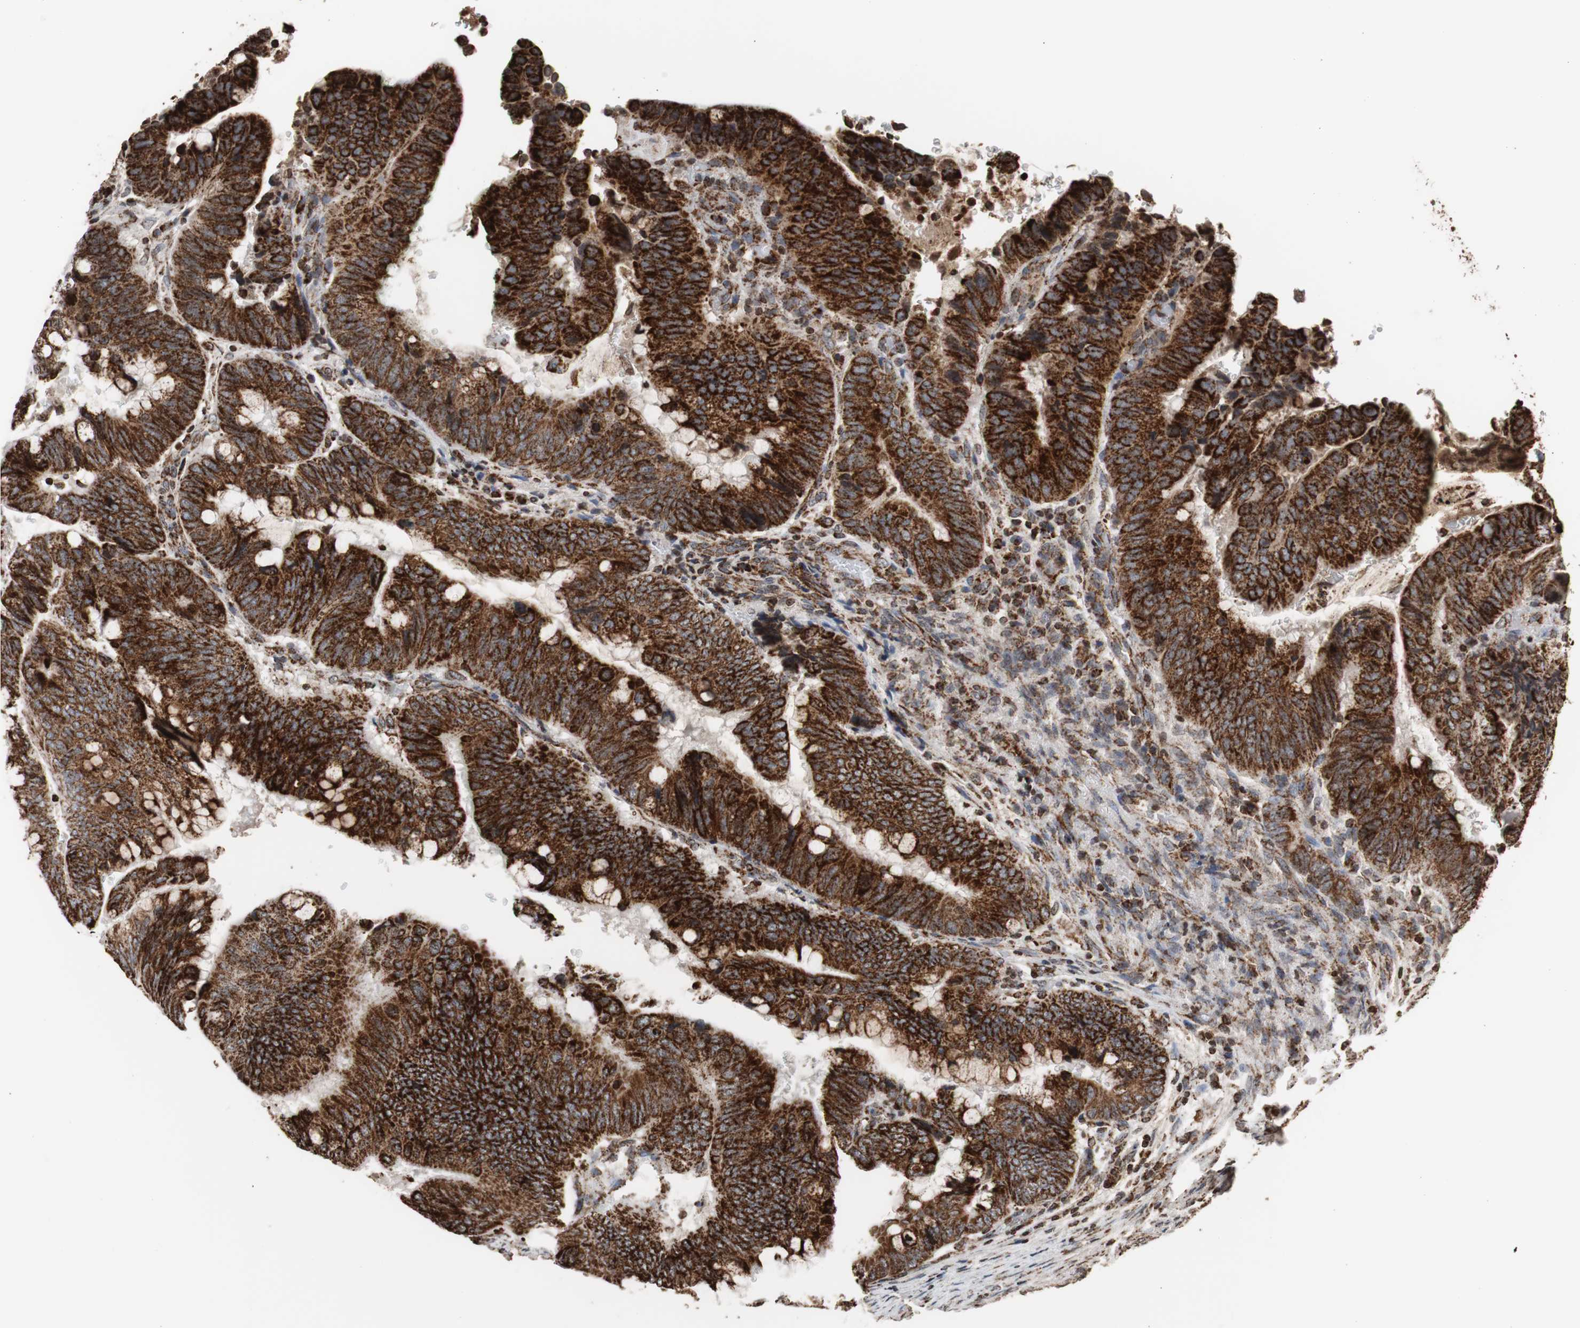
{"staining": {"intensity": "strong", "quantity": ">75%", "location": "cytoplasmic/membranous"}, "tissue": "colorectal cancer", "cell_type": "Tumor cells", "image_type": "cancer", "snomed": [{"axis": "morphology", "description": "Normal tissue, NOS"}, {"axis": "morphology", "description": "Adenocarcinoma, NOS"}, {"axis": "topography", "description": "Rectum"}, {"axis": "topography", "description": "Peripheral nerve tissue"}], "caption": "About >75% of tumor cells in human colorectal cancer demonstrate strong cytoplasmic/membranous protein staining as visualized by brown immunohistochemical staining.", "gene": "HSPA9", "patient": {"sex": "male", "age": 92}}